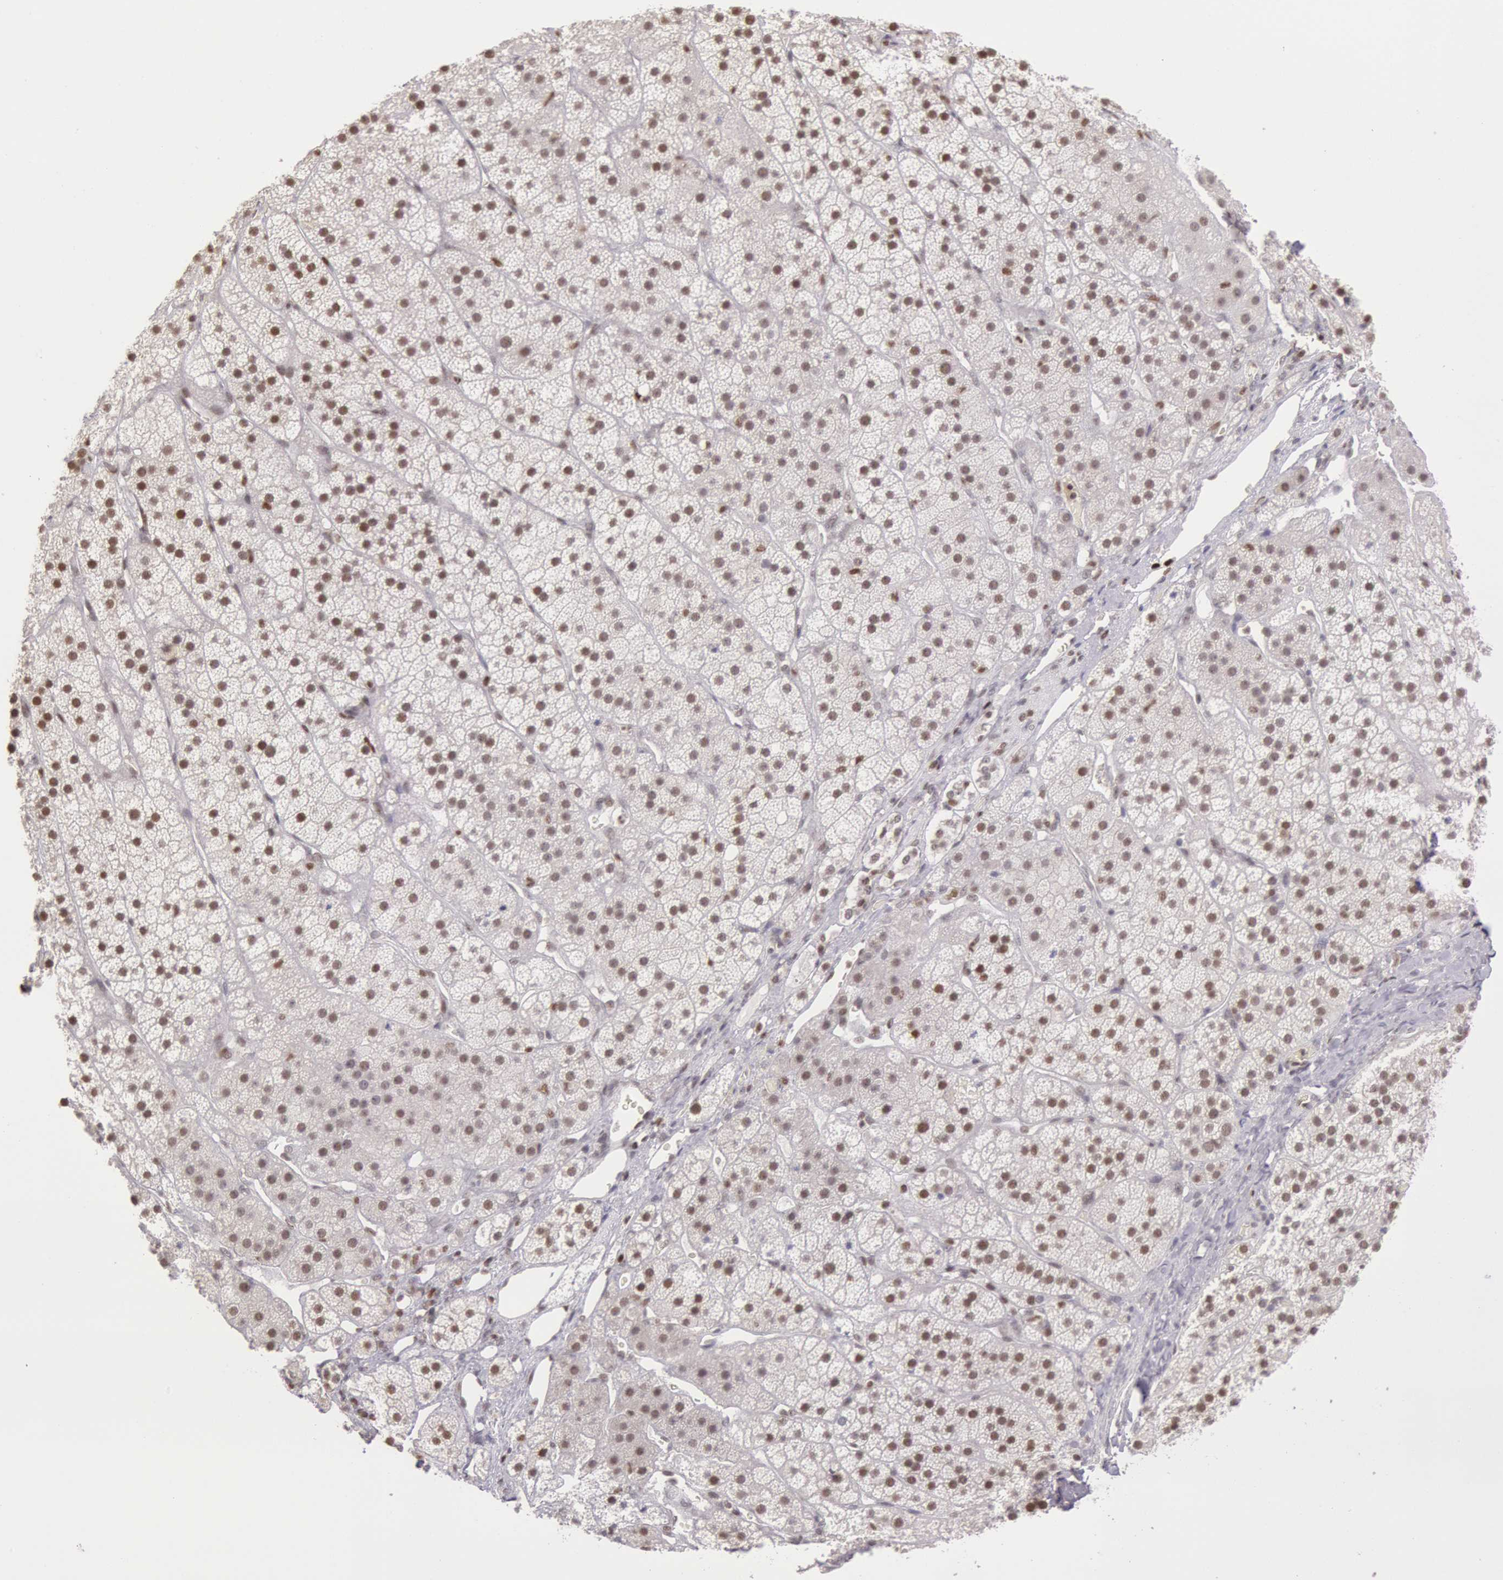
{"staining": {"intensity": "moderate", "quantity": ">75%", "location": "nuclear"}, "tissue": "adrenal gland", "cell_type": "Glandular cells", "image_type": "normal", "snomed": [{"axis": "morphology", "description": "Normal tissue, NOS"}, {"axis": "topography", "description": "Adrenal gland"}], "caption": "IHC of normal adrenal gland shows medium levels of moderate nuclear positivity in about >75% of glandular cells.", "gene": "ESS2", "patient": {"sex": "female", "age": 44}}